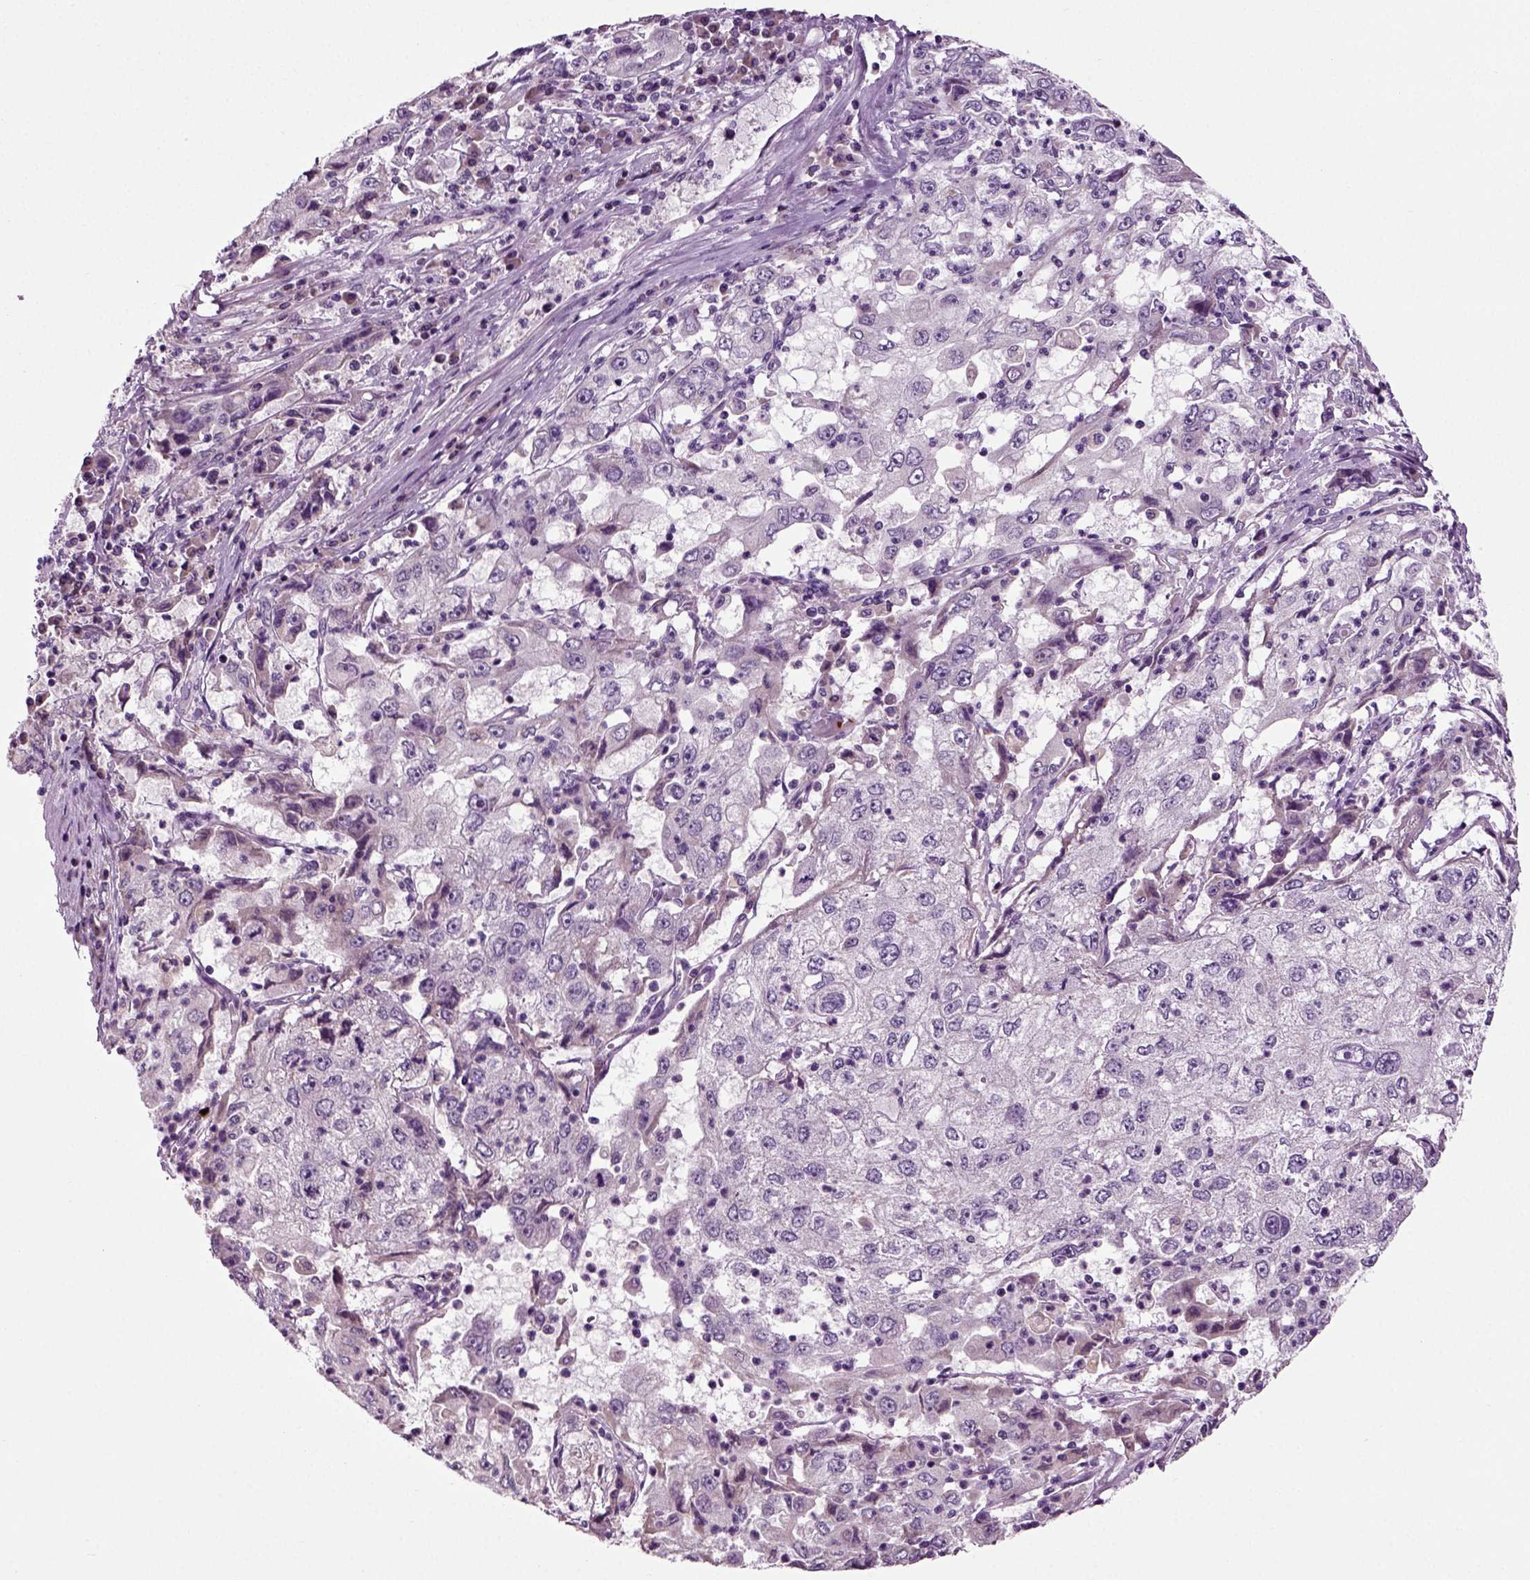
{"staining": {"intensity": "negative", "quantity": "none", "location": "none"}, "tissue": "cervical cancer", "cell_type": "Tumor cells", "image_type": "cancer", "snomed": [{"axis": "morphology", "description": "Squamous cell carcinoma, NOS"}, {"axis": "topography", "description": "Cervix"}], "caption": "Cervical cancer (squamous cell carcinoma) was stained to show a protein in brown. There is no significant expression in tumor cells. The staining was performed using DAB to visualize the protein expression in brown, while the nuclei were stained in blue with hematoxylin (Magnification: 20x).", "gene": "SPATA17", "patient": {"sex": "female", "age": 36}}